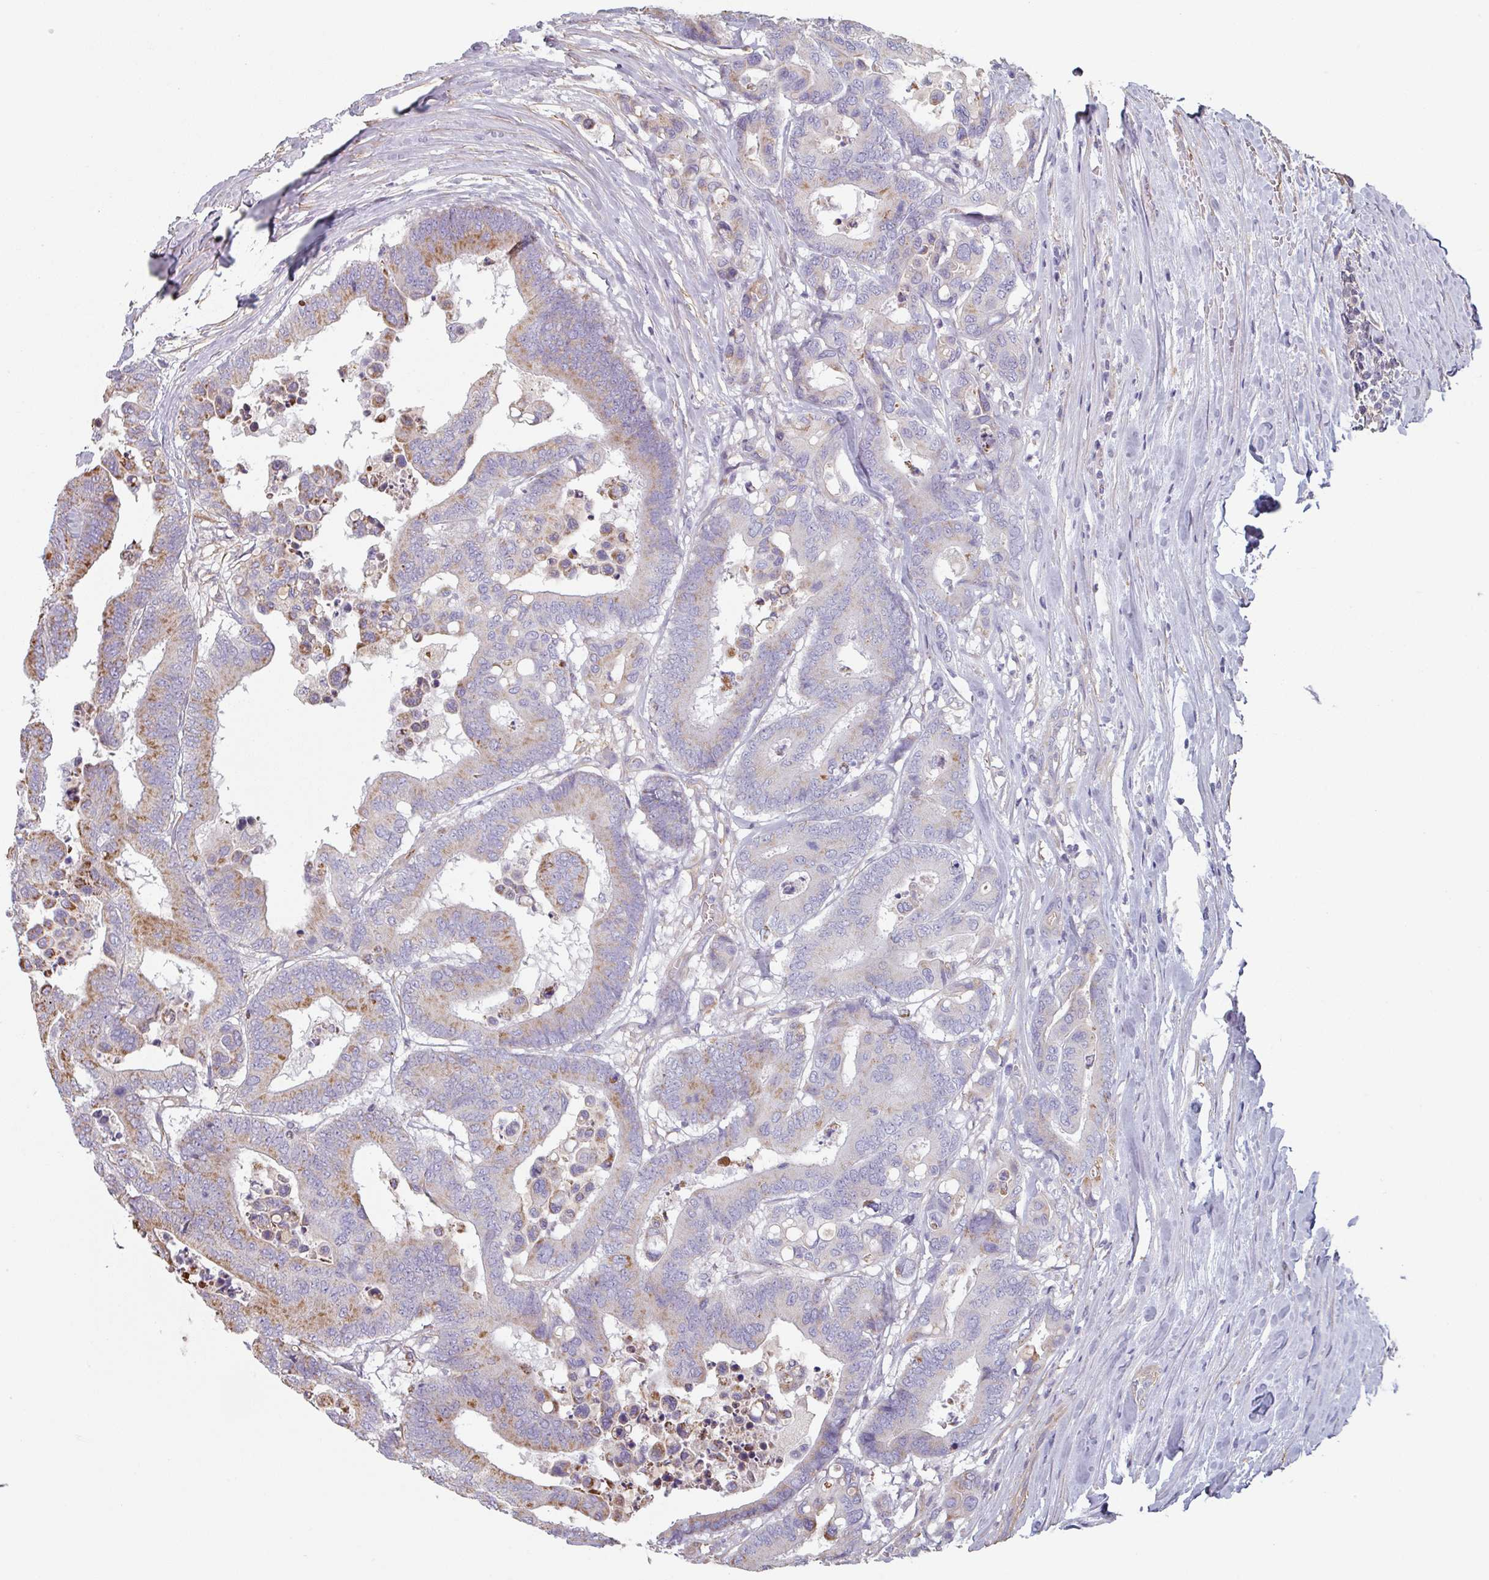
{"staining": {"intensity": "moderate", "quantity": "<25%", "location": "cytoplasmic/membranous"}, "tissue": "colorectal cancer", "cell_type": "Tumor cells", "image_type": "cancer", "snomed": [{"axis": "morphology", "description": "Normal tissue, NOS"}, {"axis": "morphology", "description": "Adenocarcinoma, NOS"}, {"axis": "topography", "description": "Colon"}], "caption": "High-power microscopy captured an immunohistochemistry photomicrograph of colorectal cancer (adenocarcinoma), revealing moderate cytoplasmic/membranous expression in about <25% of tumor cells.", "gene": "GSTA4", "patient": {"sex": "male", "age": 82}}